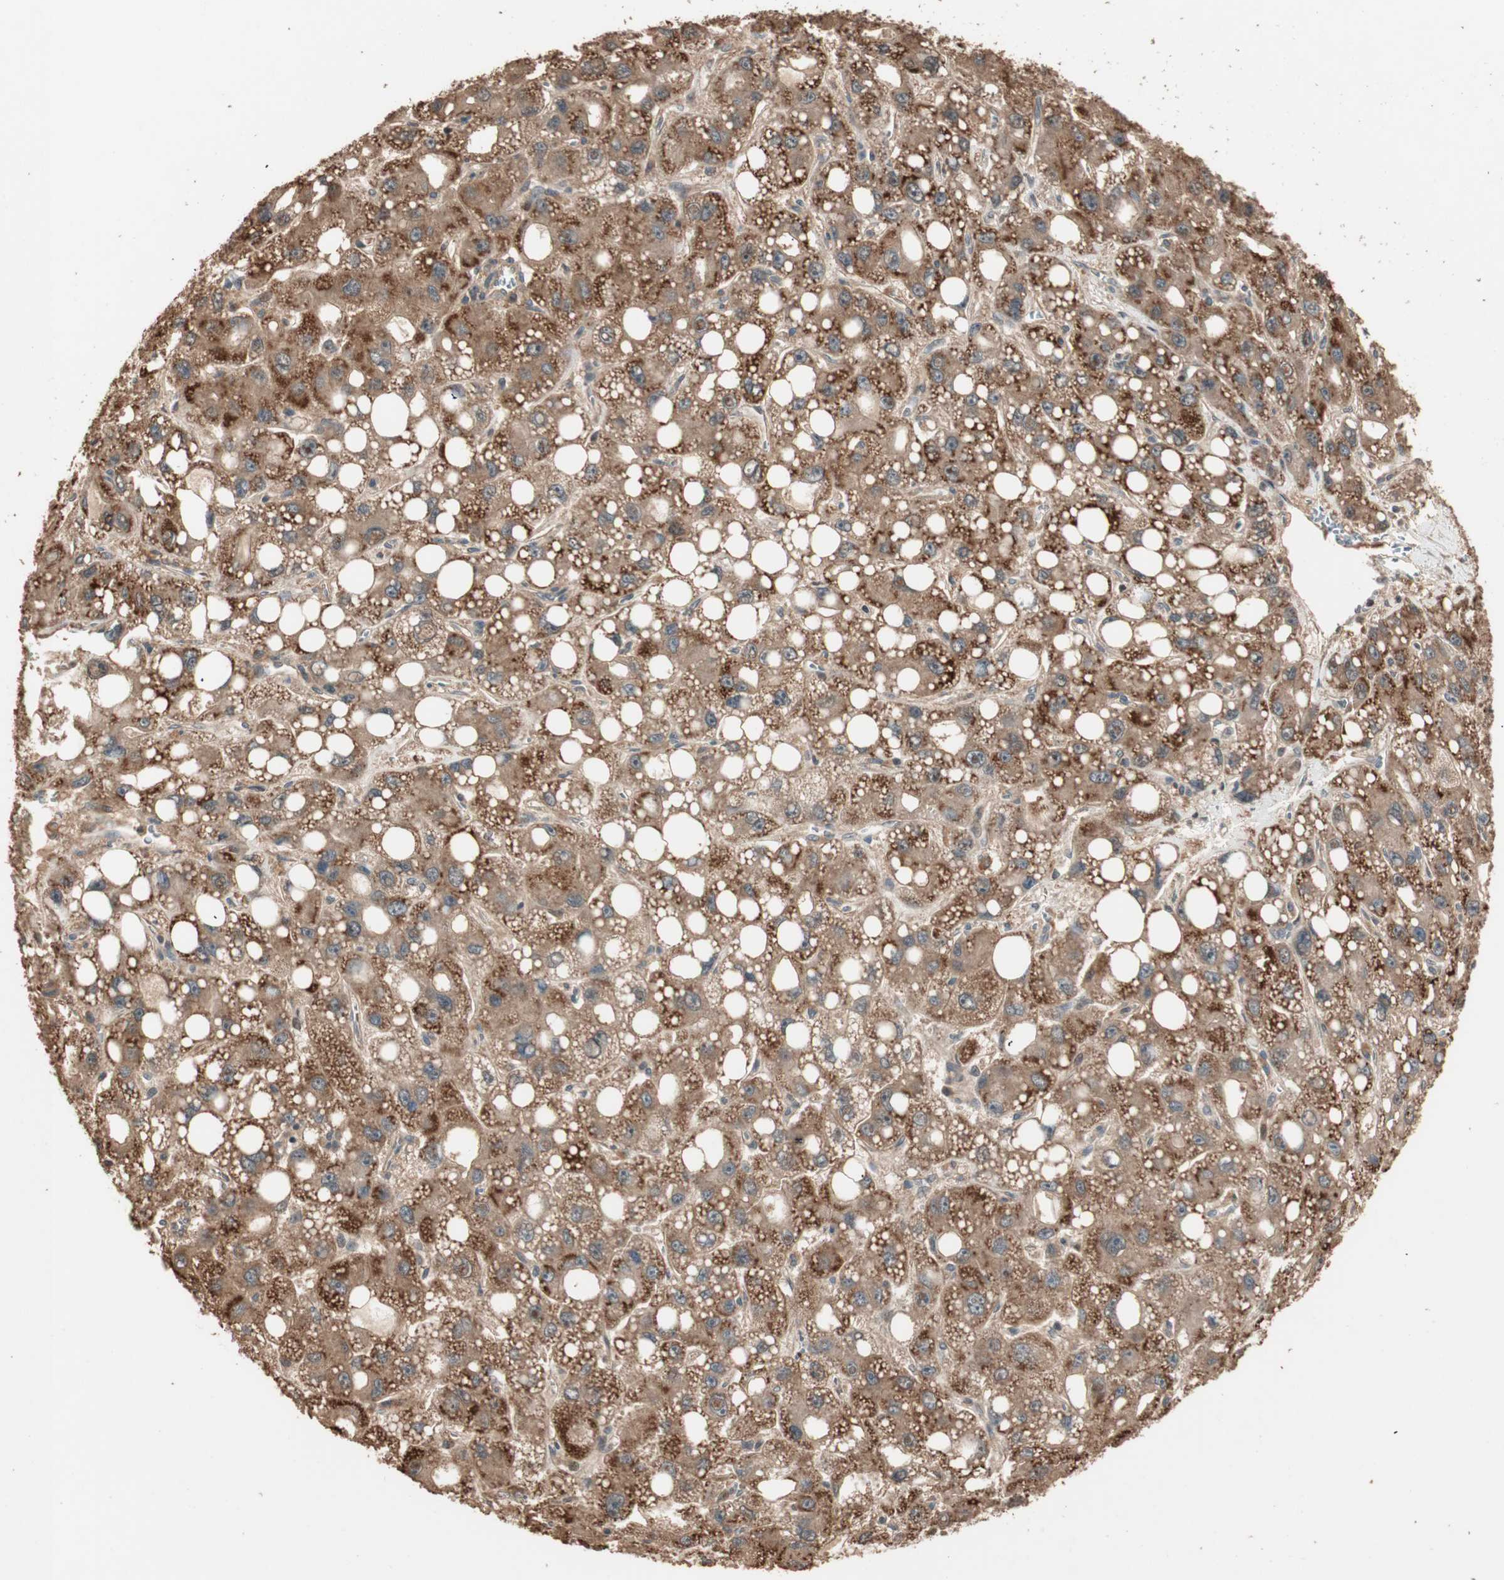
{"staining": {"intensity": "strong", "quantity": ">75%", "location": "cytoplasmic/membranous"}, "tissue": "liver cancer", "cell_type": "Tumor cells", "image_type": "cancer", "snomed": [{"axis": "morphology", "description": "Carcinoma, Hepatocellular, NOS"}, {"axis": "topography", "description": "Liver"}], "caption": "This is a histology image of IHC staining of liver cancer, which shows strong staining in the cytoplasmic/membranous of tumor cells.", "gene": "USP20", "patient": {"sex": "male", "age": 55}}